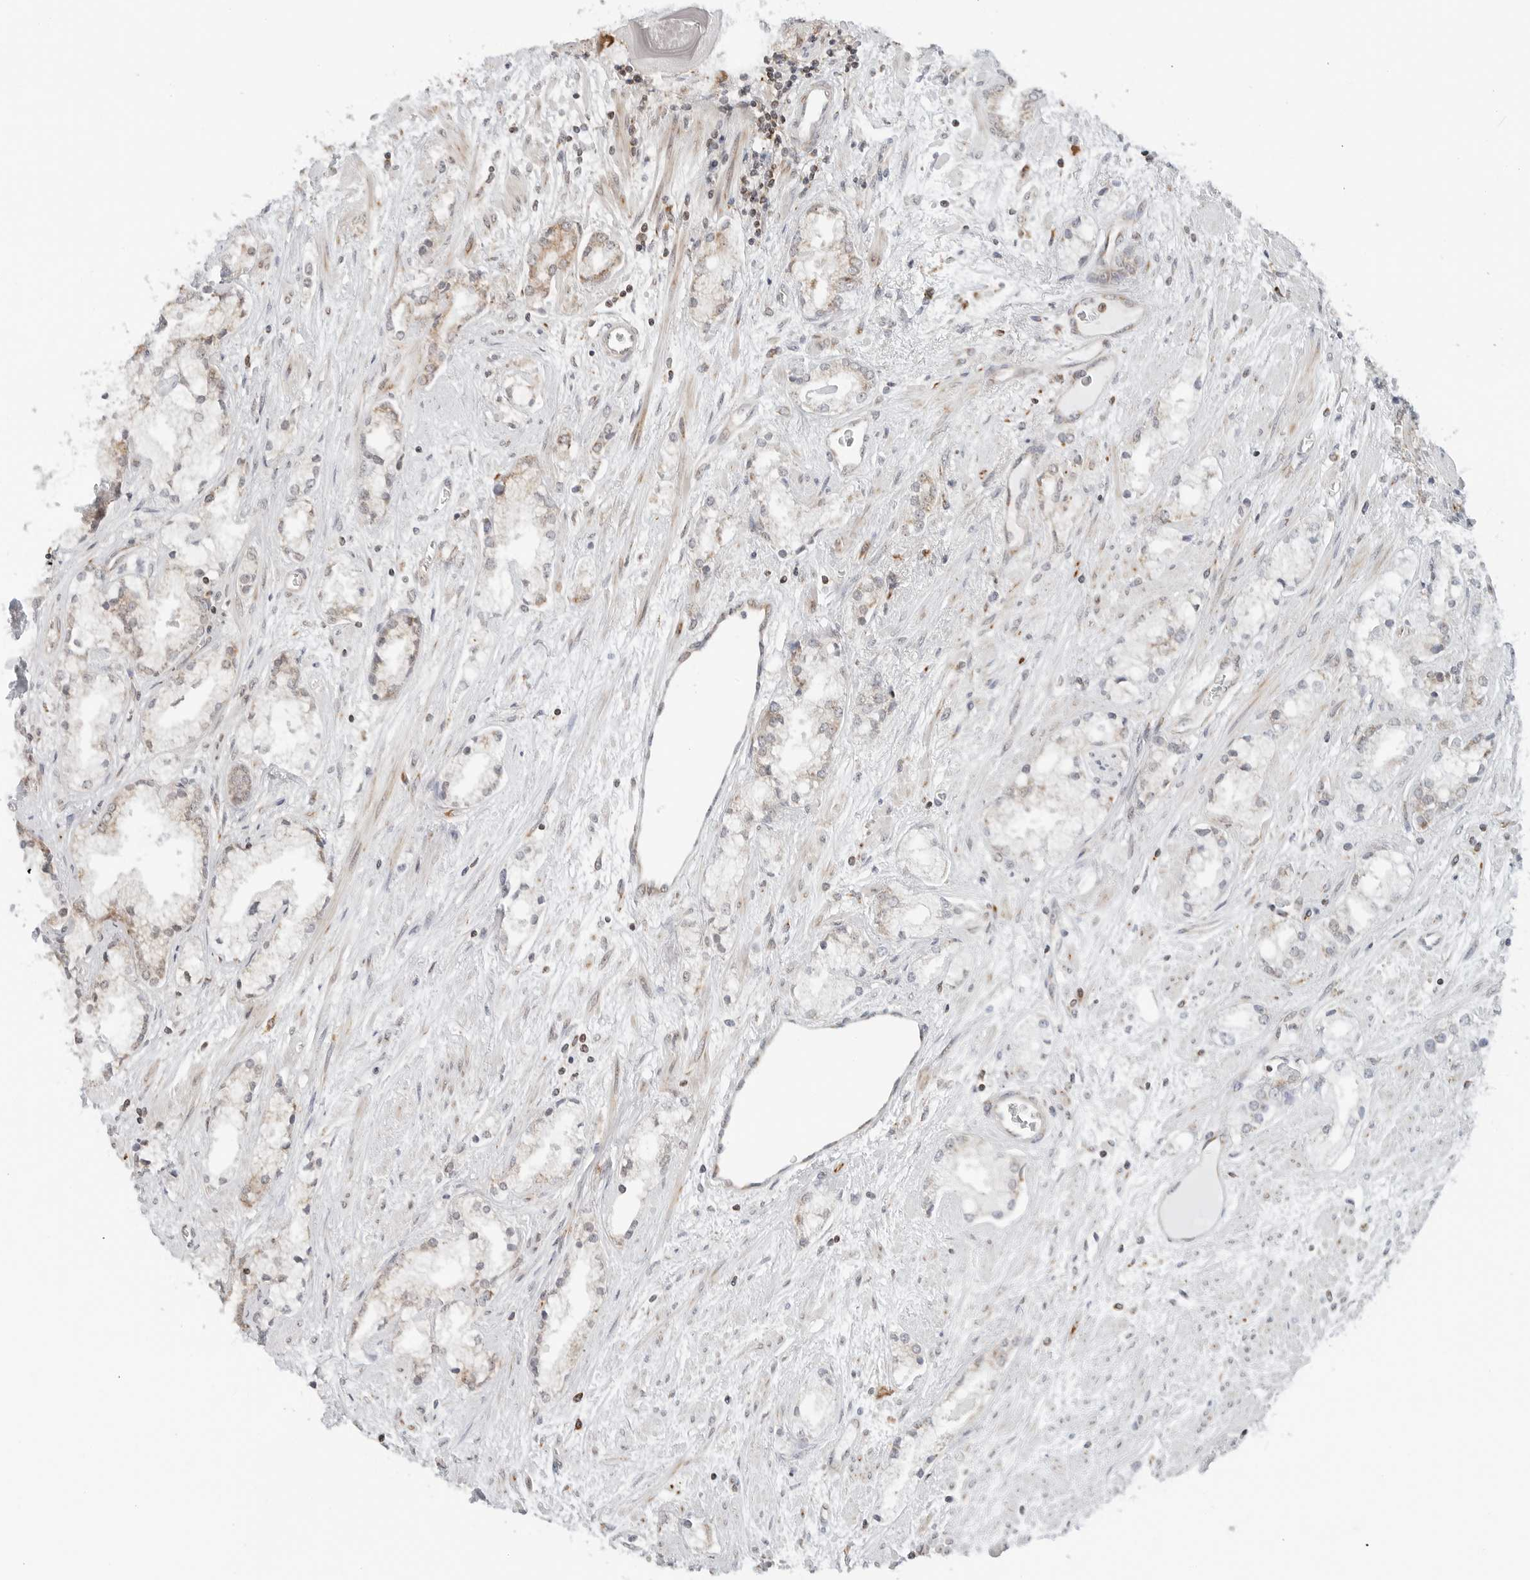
{"staining": {"intensity": "moderate", "quantity": "25%-75%", "location": "cytoplasmic/membranous,nuclear"}, "tissue": "prostate cancer", "cell_type": "Tumor cells", "image_type": "cancer", "snomed": [{"axis": "morphology", "description": "Adenocarcinoma, High grade"}, {"axis": "topography", "description": "Prostate"}], "caption": "A histopathology image of human prostate cancer (adenocarcinoma (high-grade)) stained for a protein reveals moderate cytoplasmic/membranous and nuclear brown staining in tumor cells.", "gene": "POLR3GL", "patient": {"sex": "male", "age": 50}}